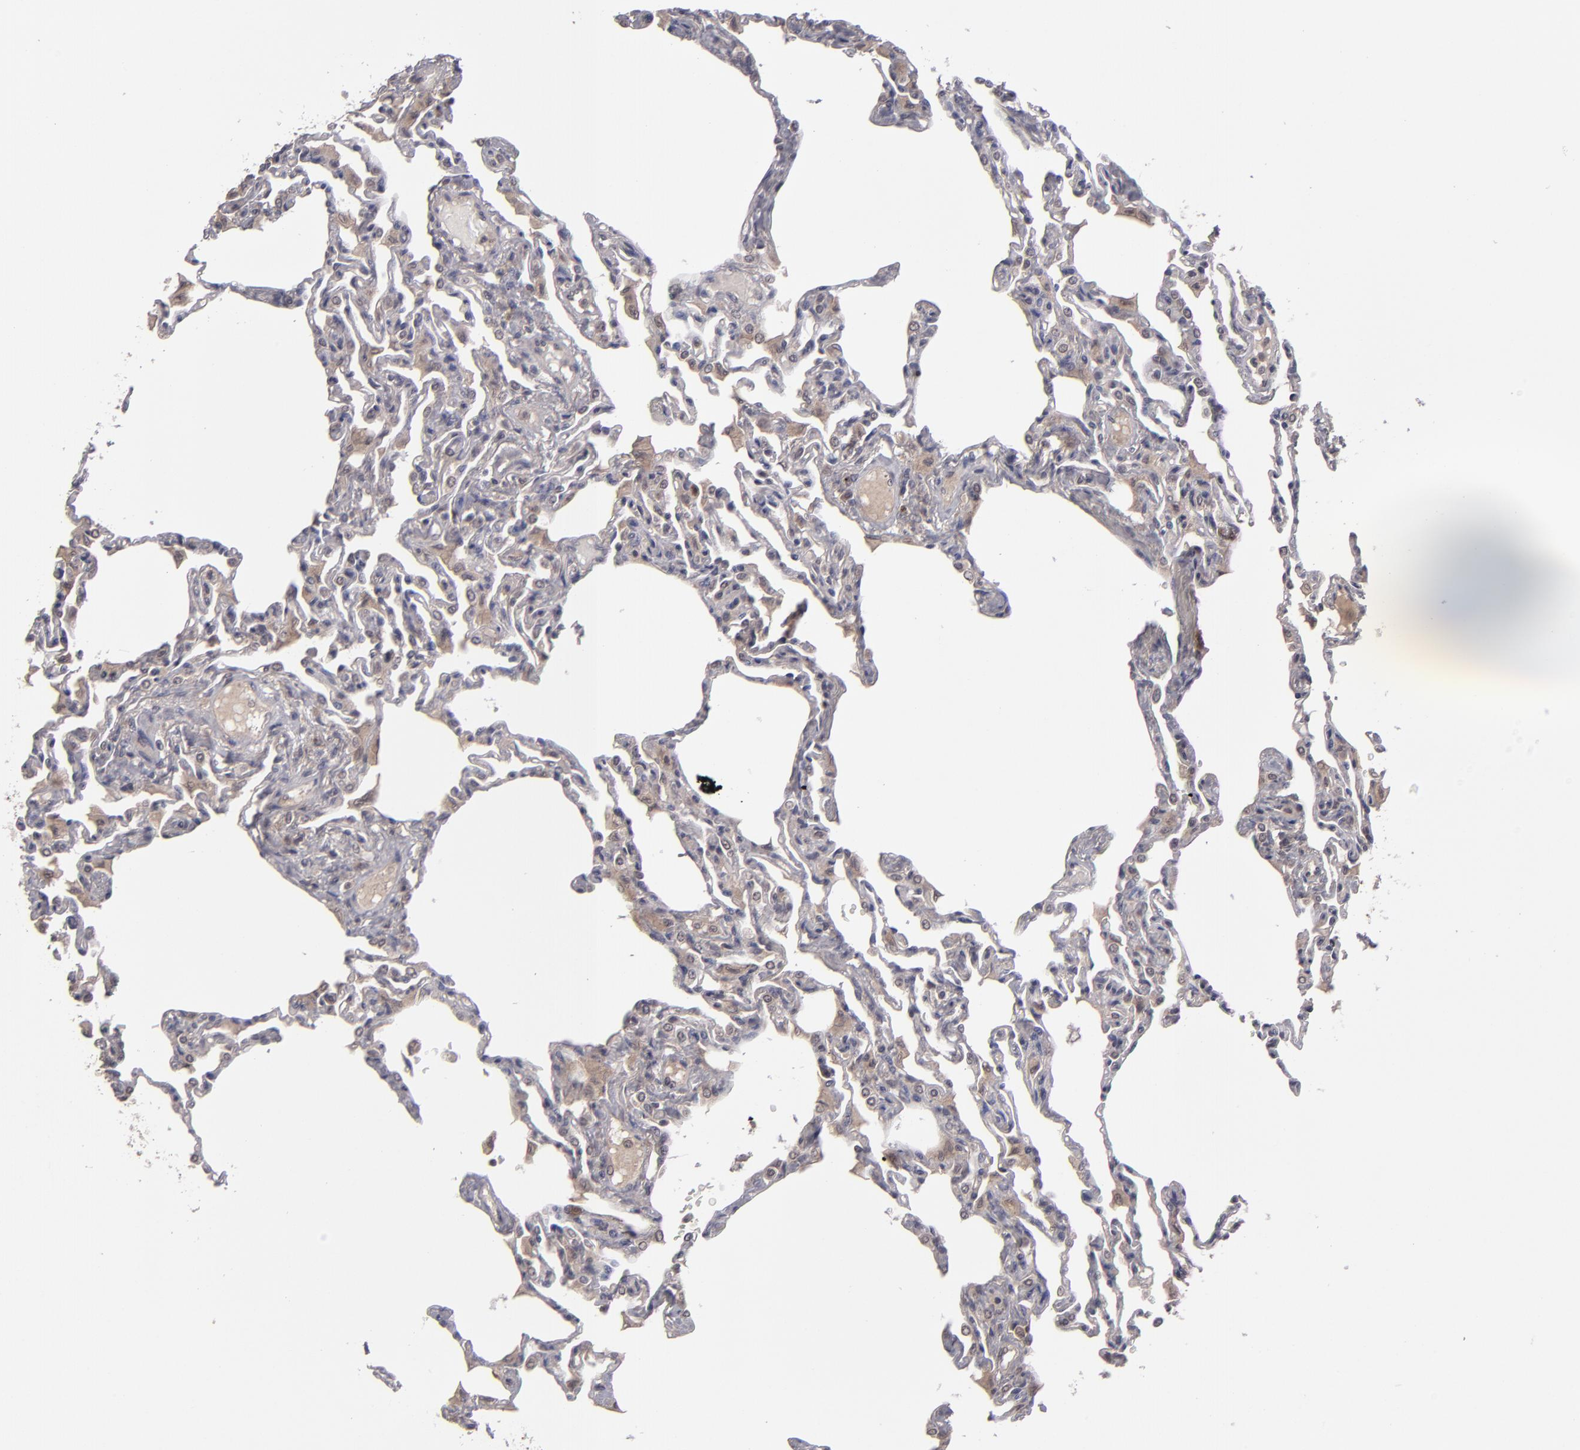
{"staining": {"intensity": "negative", "quantity": "none", "location": "none"}, "tissue": "lung", "cell_type": "Alveolar cells", "image_type": "normal", "snomed": [{"axis": "morphology", "description": "Normal tissue, NOS"}, {"axis": "topography", "description": "Lung"}], "caption": "Histopathology image shows no significant protein expression in alveolar cells of unremarkable lung. (Brightfield microscopy of DAB immunohistochemistry at high magnification).", "gene": "TYMS", "patient": {"sex": "female", "age": 49}}